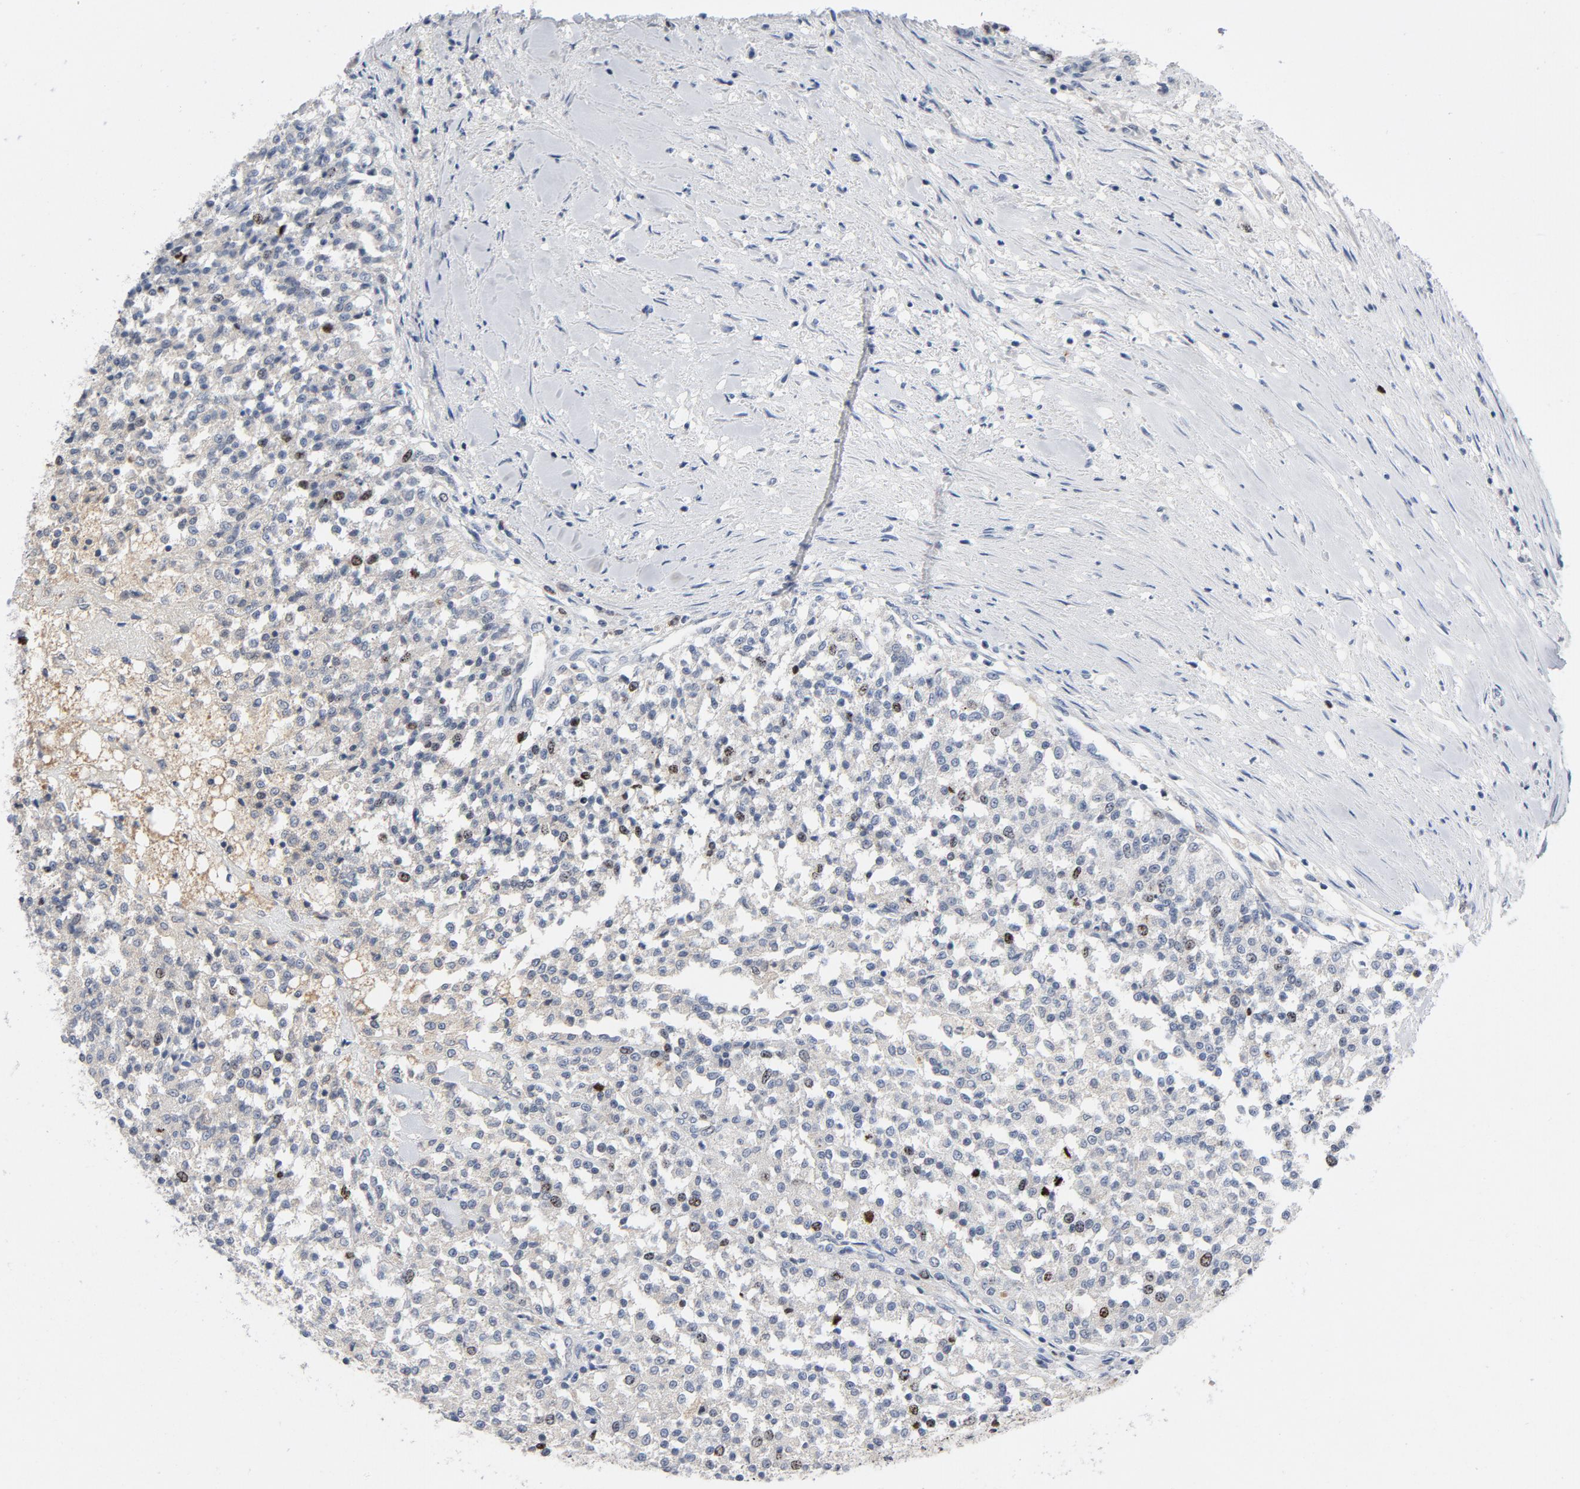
{"staining": {"intensity": "moderate", "quantity": "<25%", "location": "nuclear"}, "tissue": "testis cancer", "cell_type": "Tumor cells", "image_type": "cancer", "snomed": [{"axis": "morphology", "description": "Seminoma, NOS"}, {"axis": "topography", "description": "Testis"}], "caption": "The micrograph demonstrates staining of testis cancer (seminoma), revealing moderate nuclear protein staining (brown color) within tumor cells. (Stains: DAB in brown, nuclei in blue, Microscopy: brightfield microscopy at high magnification).", "gene": "BIRC5", "patient": {"sex": "male", "age": 59}}